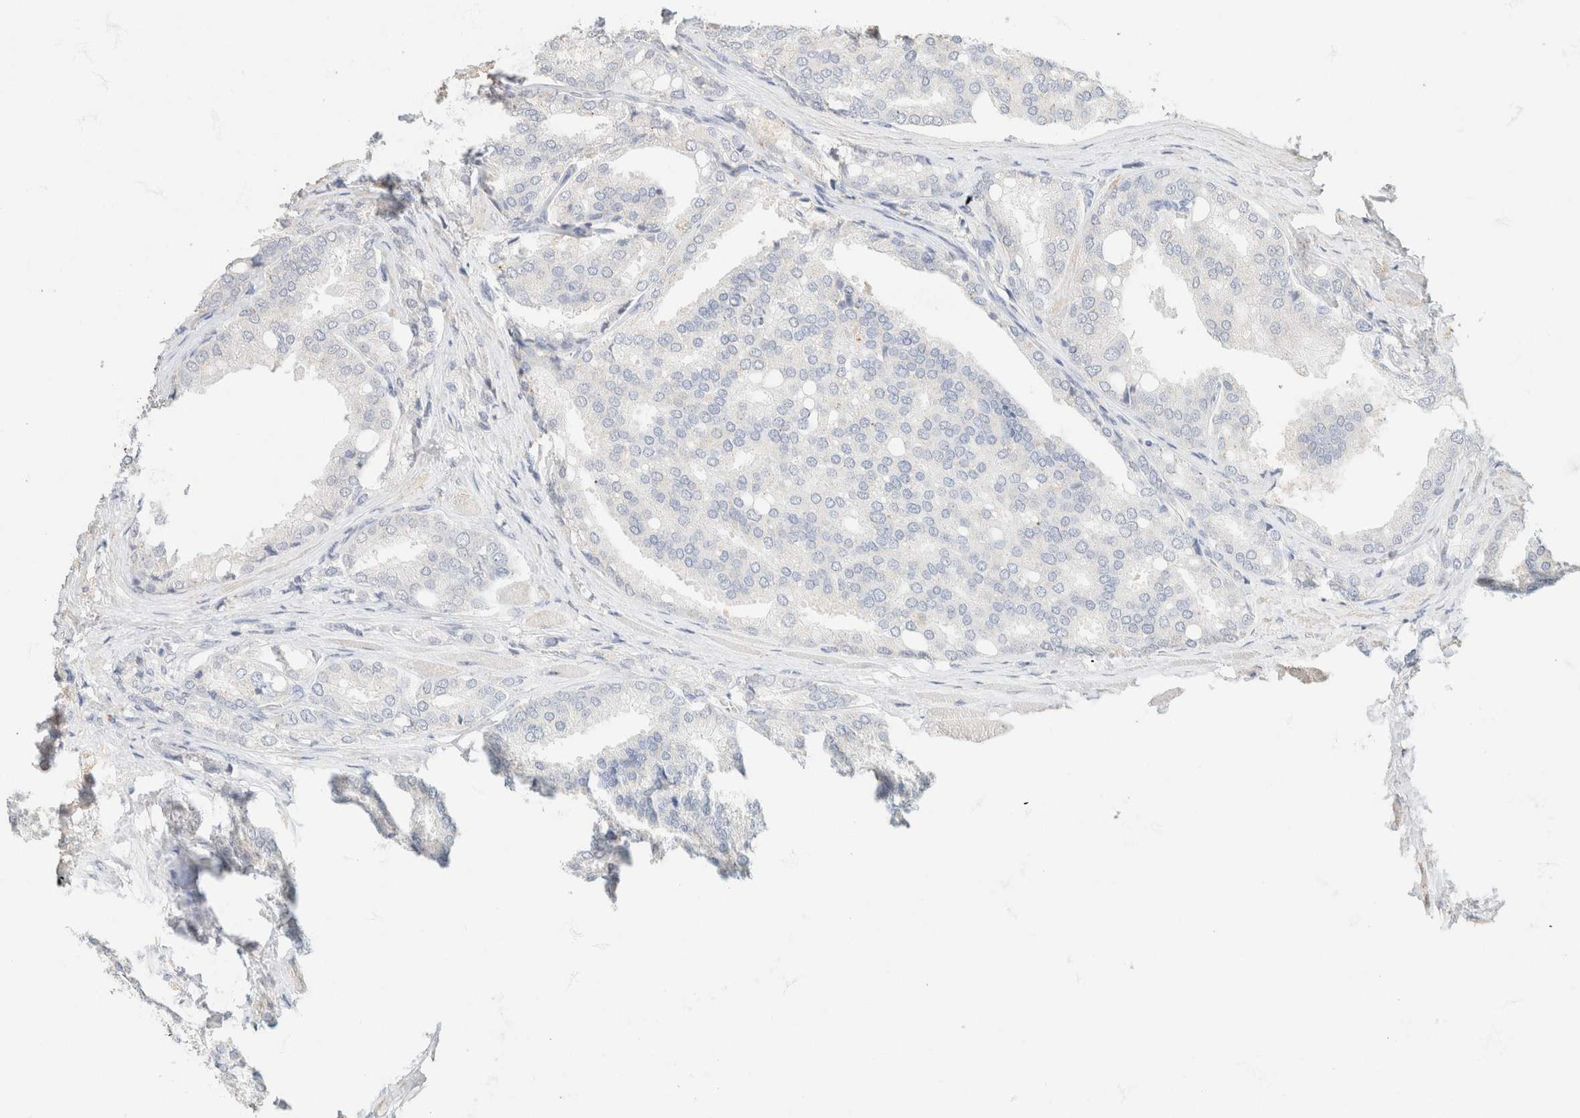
{"staining": {"intensity": "negative", "quantity": "none", "location": "none"}, "tissue": "prostate cancer", "cell_type": "Tumor cells", "image_type": "cancer", "snomed": [{"axis": "morphology", "description": "Adenocarcinoma, High grade"}, {"axis": "topography", "description": "Prostate"}], "caption": "An IHC histopathology image of adenocarcinoma (high-grade) (prostate) is shown. There is no staining in tumor cells of adenocarcinoma (high-grade) (prostate).", "gene": "CA12", "patient": {"sex": "male", "age": 50}}